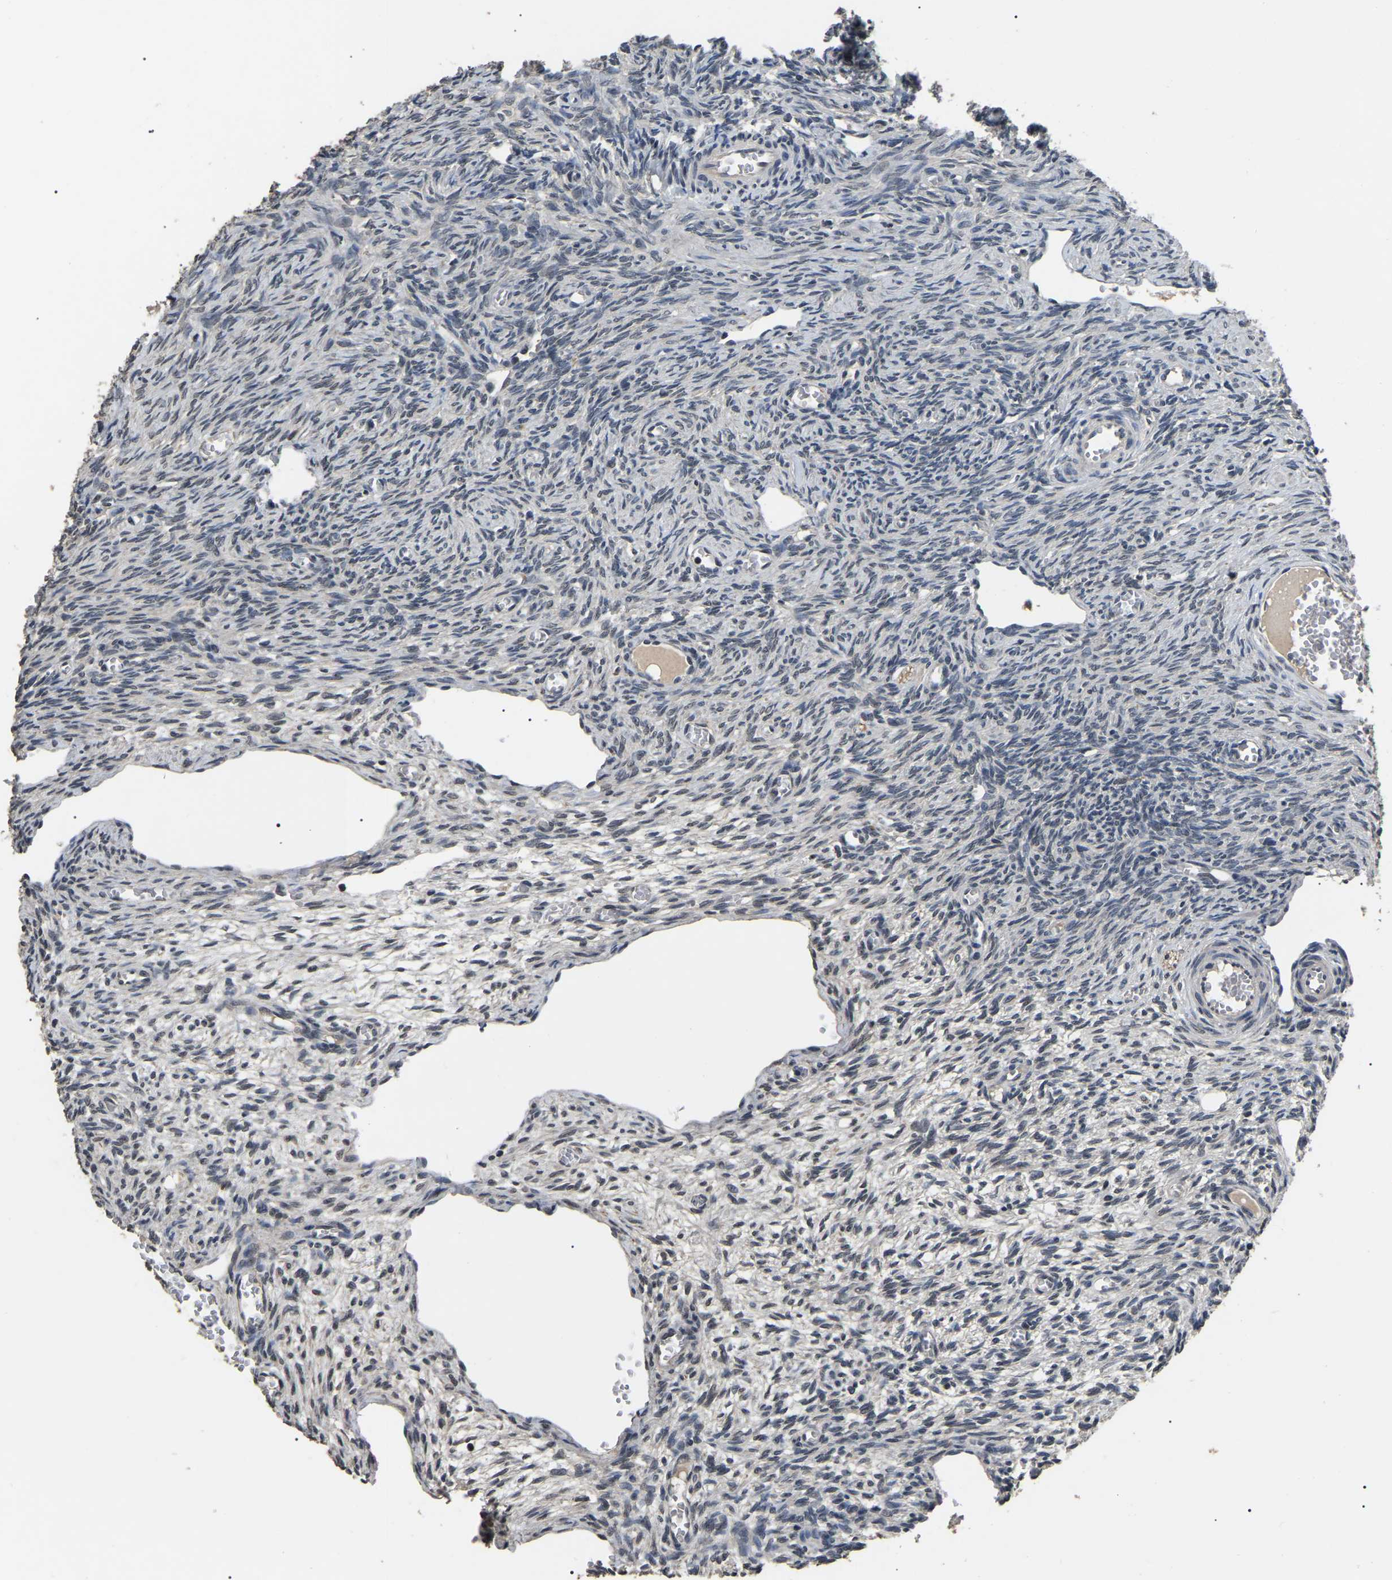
{"staining": {"intensity": "weak", "quantity": ">75%", "location": "nuclear"}, "tissue": "ovary", "cell_type": "Follicle cells", "image_type": "normal", "snomed": [{"axis": "morphology", "description": "Normal tissue, NOS"}, {"axis": "topography", "description": "Ovary"}], "caption": "An IHC image of normal tissue is shown. Protein staining in brown shows weak nuclear positivity in ovary within follicle cells.", "gene": "PPM1E", "patient": {"sex": "female", "age": 27}}